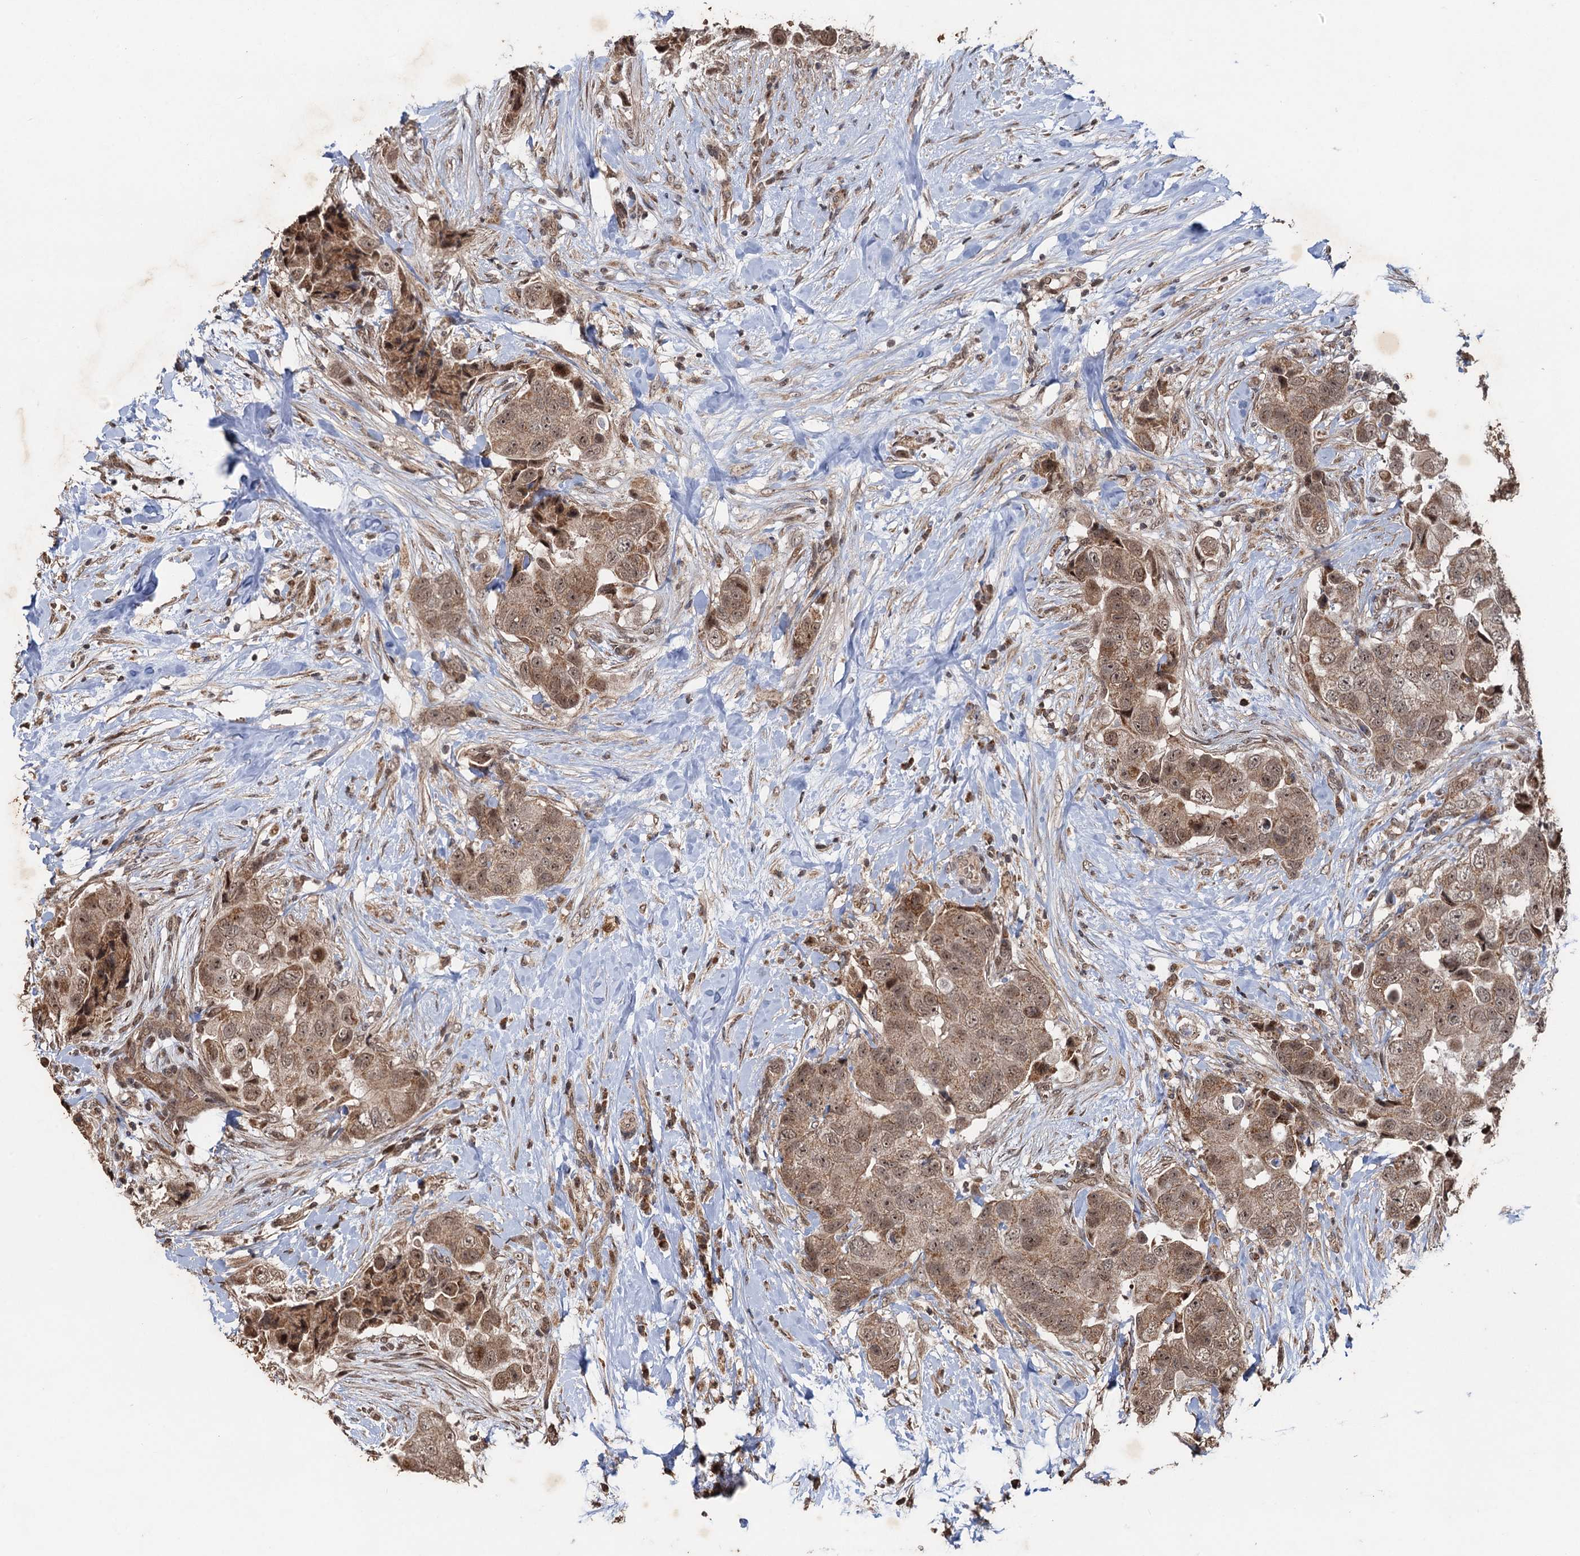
{"staining": {"intensity": "moderate", "quantity": ">75%", "location": "cytoplasmic/membranous,nuclear"}, "tissue": "breast cancer", "cell_type": "Tumor cells", "image_type": "cancer", "snomed": [{"axis": "morphology", "description": "Normal tissue, NOS"}, {"axis": "morphology", "description": "Duct carcinoma"}, {"axis": "topography", "description": "Breast"}], "caption": "Immunohistochemistry (IHC) photomicrograph of neoplastic tissue: human invasive ductal carcinoma (breast) stained using immunohistochemistry reveals medium levels of moderate protein expression localized specifically in the cytoplasmic/membranous and nuclear of tumor cells, appearing as a cytoplasmic/membranous and nuclear brown color.", "gene": "REP15", "patient": {"sex": "female", "age": 62}}